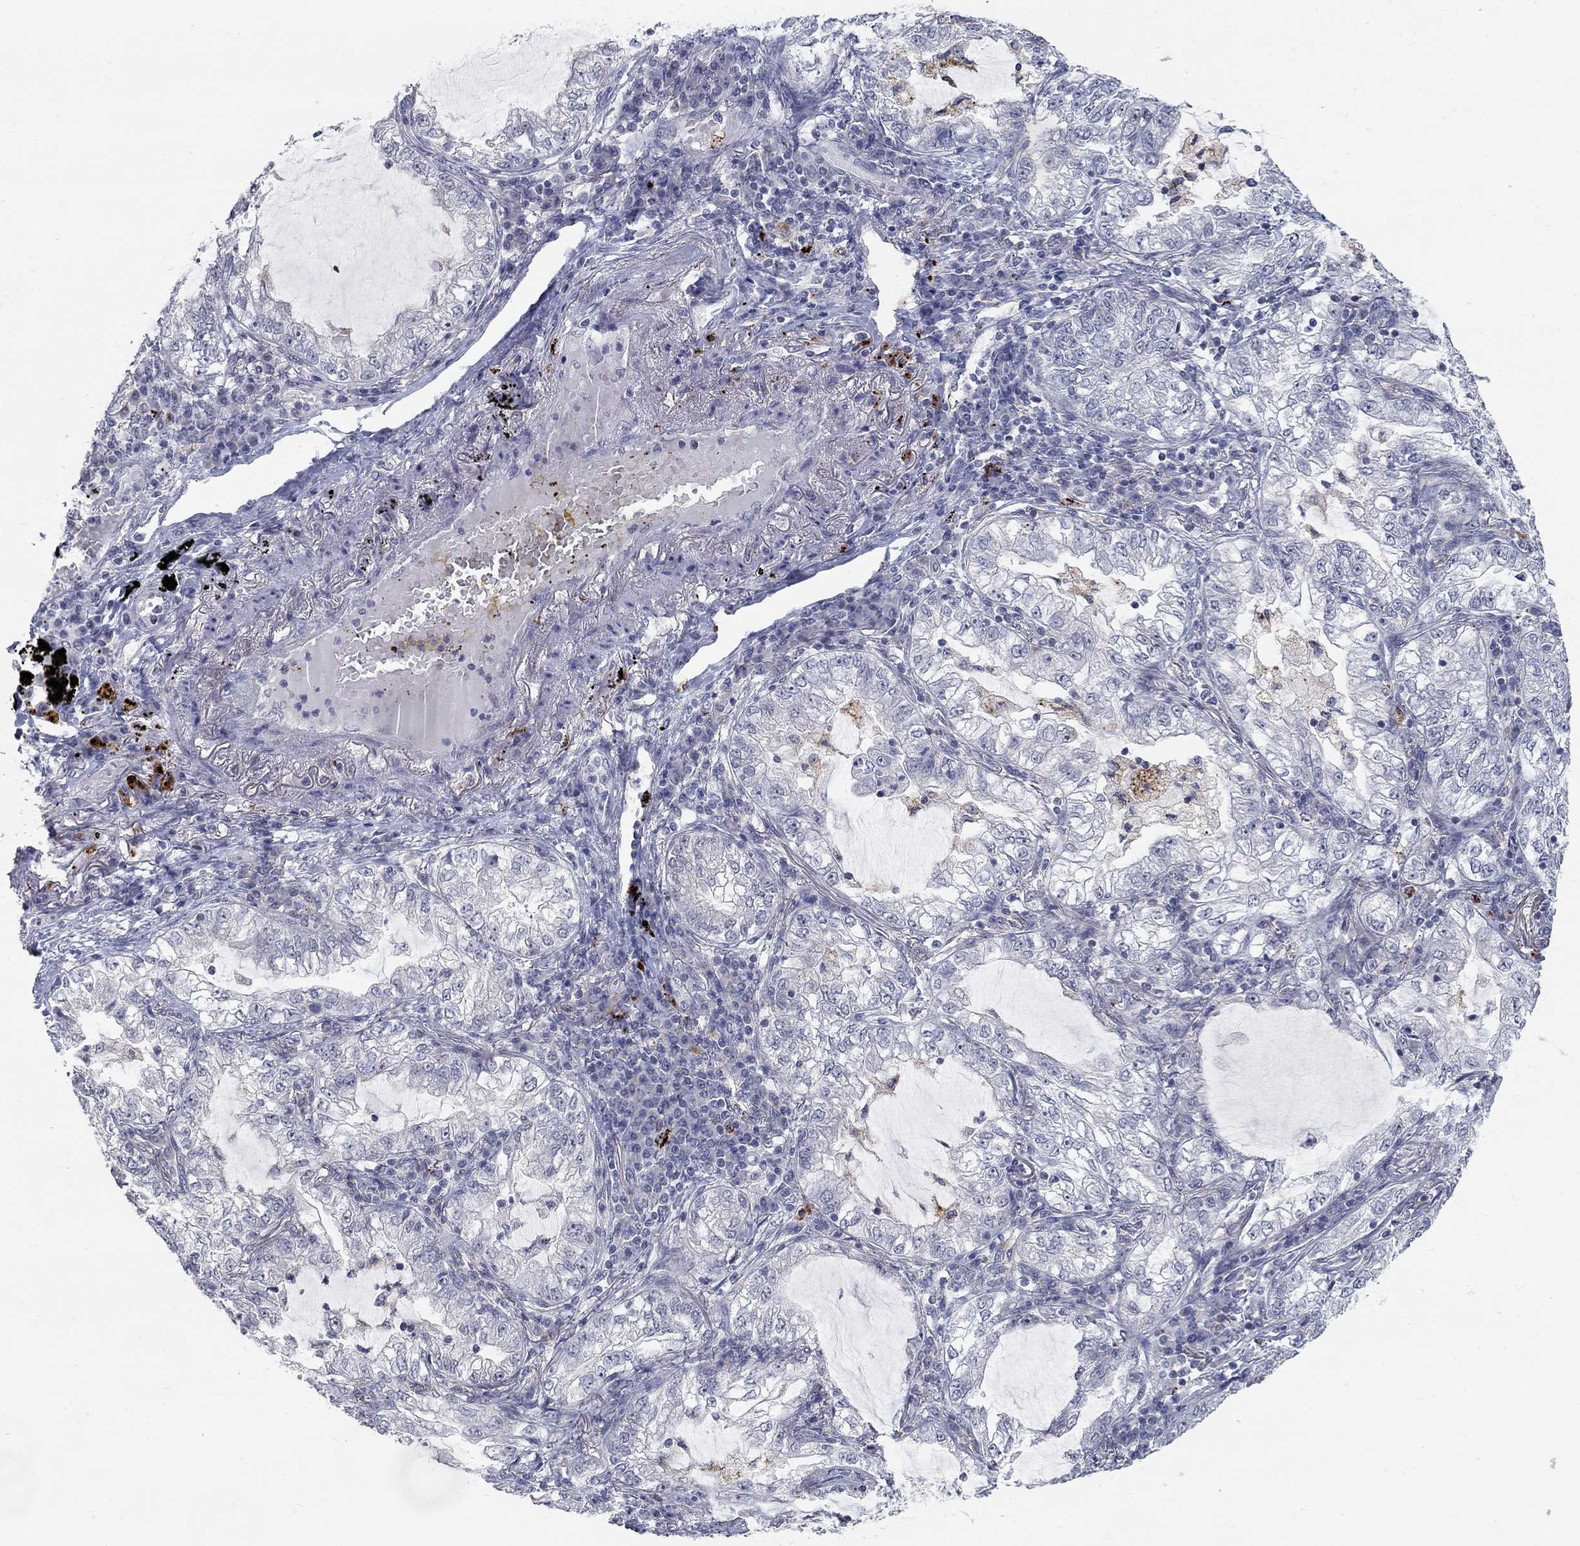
{"staining": {"intensity": "negative", "quantity": "none", "location": "none"}, "tissue": "lung cancer", "cell_type": "Tumor cells", "image_type": "cancer", "snomed": [{"axis": "morphology", "description": "Adenocarcinoma, NOS"}, {"axis": "topography", "description": "Lung"}], "caption": "Tumor cells show no significant positivity in lung cancer (adenocarcinoma).", "gene": "MTSS2", "patient": {"sex": "female", "age": 73}}